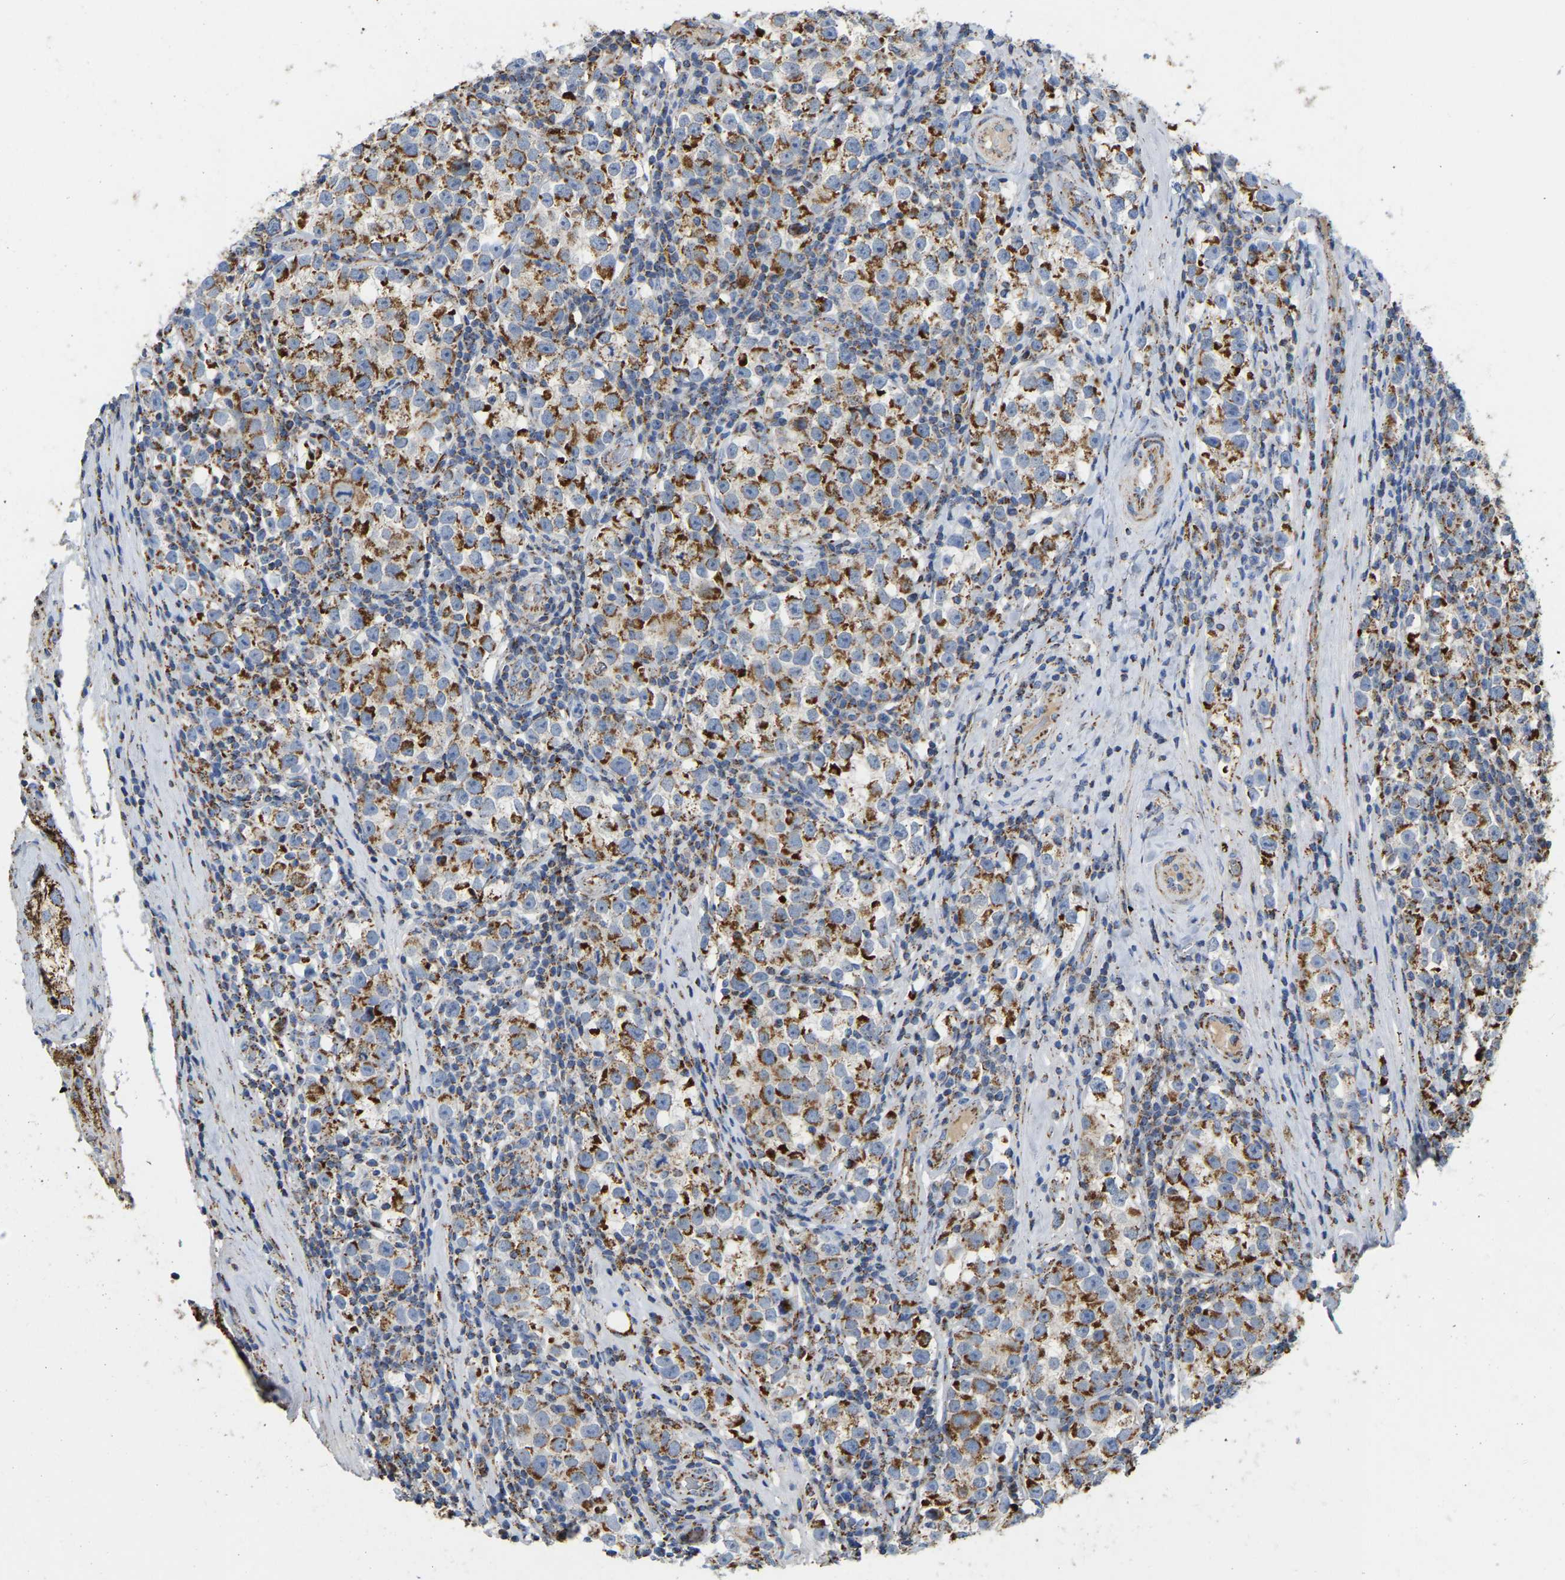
{"staining": {"intensity": "strong", "quantity": ">75%", "location": "cytoplasmic/membranous"}, "tissue": "testis cancer", "cell_type": "Tumor cells", "image_type": "cancer", "snomed": [{"axis": "morphology", "description": "Normal tissue, NOS"}, {"axis": "morphology", "description": "Seminoma, NOS"}, {"axis": "topography", "description": "Testis"}], "caption": "Testis seminoma tissue demonstrates strong cytoplasmic/membranous expression in about >75% of tumor cells, visualized by immunohistochemistry.", "gene": "HIBADH", "patient": {"sex": "male", "age": 43}}